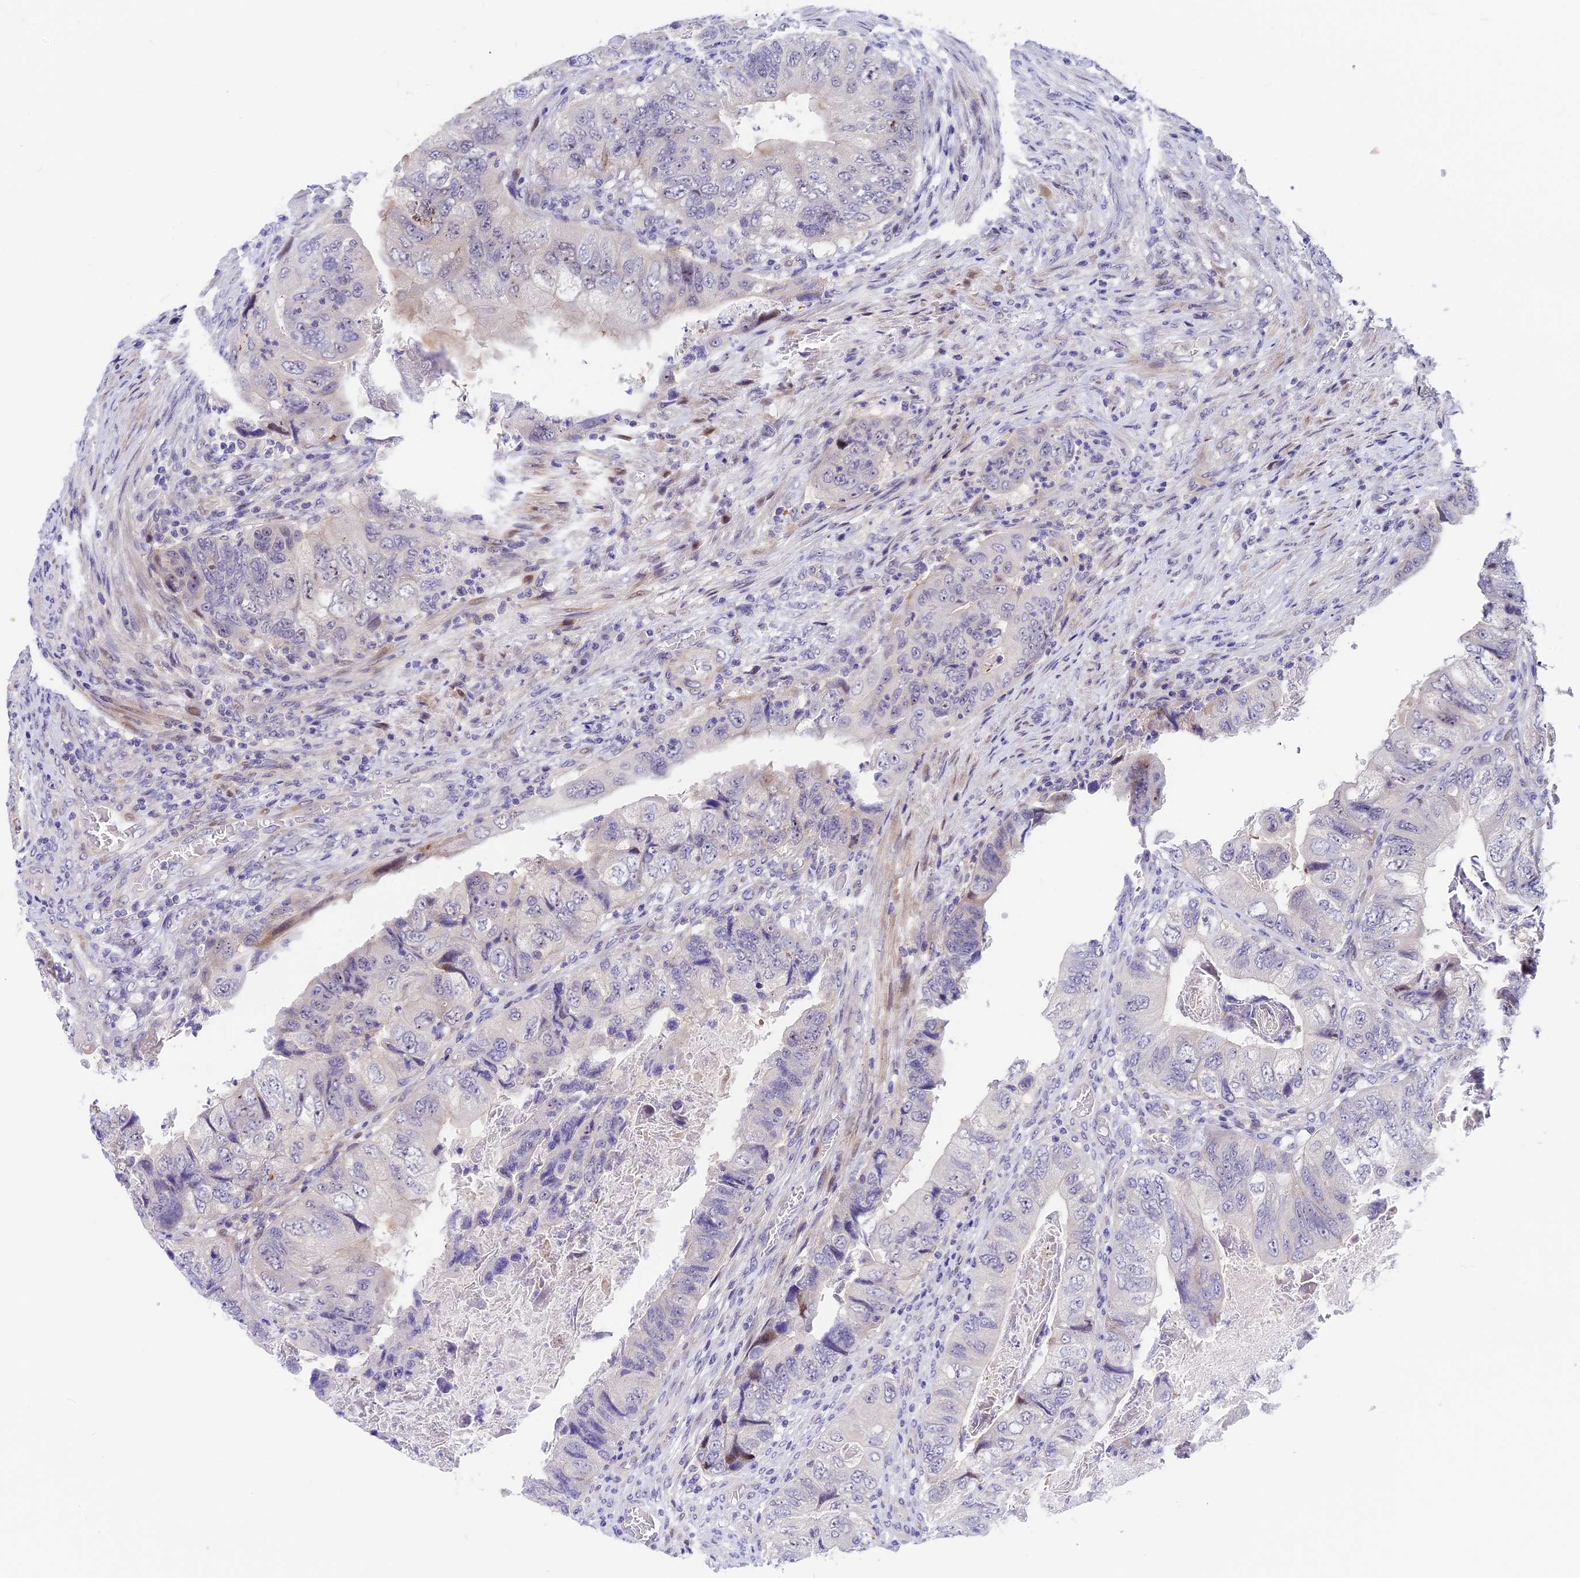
{"staining": {"intensity": "negative", "quantity": "none", "location": "none"}, "tissue": "colorectal cancer", "cell_type": "Tumor cells", "image_type": "cancer", "snomed": [{"axis": "morphology", "description": "Adenocarcinoma, NOS"}, {"axis": "topography", "description": "Rectum"}], "caption": "Protein analysis of colorectal cancer reveals no significant positivity in tumor cells.", "gene": "MIDN", "patient": {"sex": "male", "age": 63}}